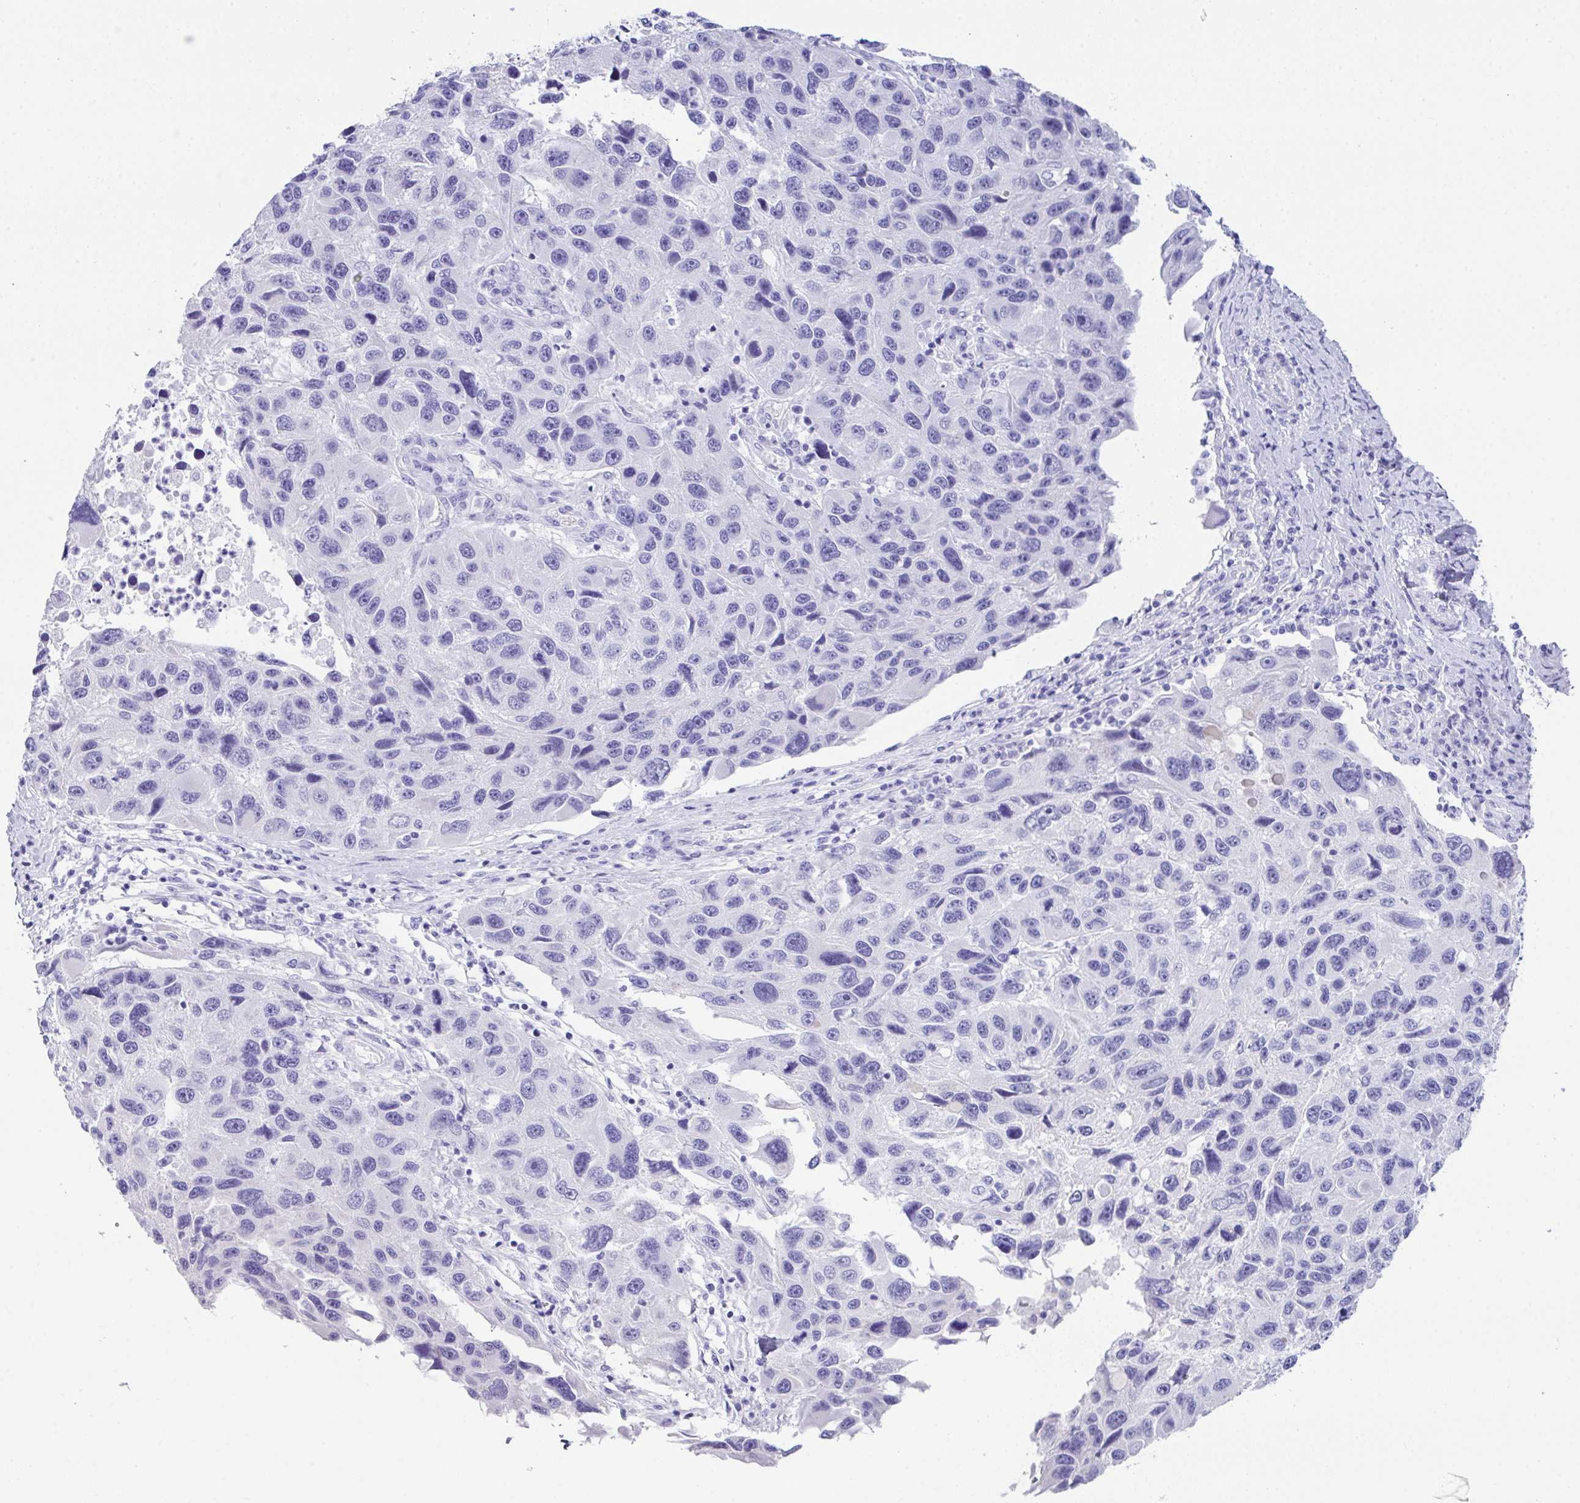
{"staining": {"intensity": "negative", "quantity": "none", "location": "none"}, "tissue": "melanoma", "cell_type": "Tumor cells", "image_type": "cancer", "snomed": [{"axis": "morphology", "description": "Malignant melanoma, NOS"}, {"axis": "topography", "description": "Skin"}], "caption": "Protein analysis of melanoma reveals no significant positivity in tumor cells.", "gene": "LGALS4", "patient": {"sex": "male", "age": 53}}